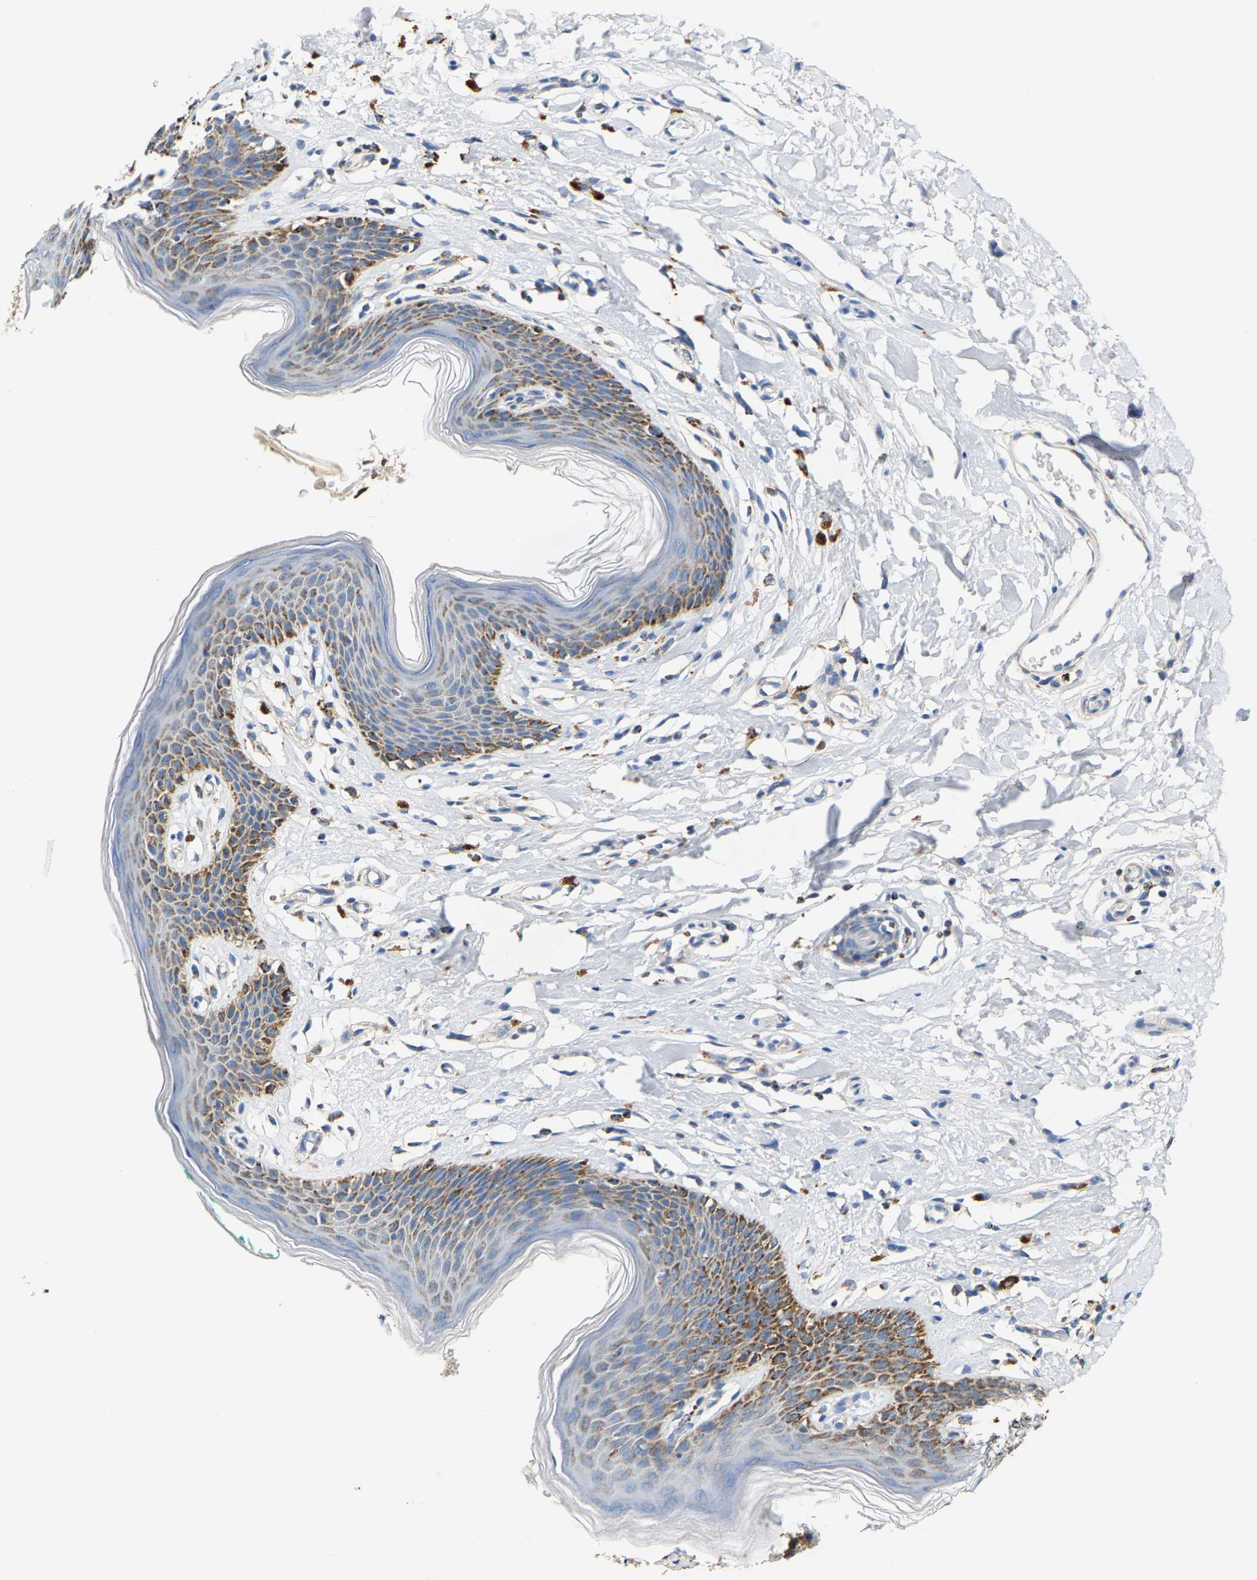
{"staining": {"intensity": "moderate", "quantity": ">75%", "location": "cytoplasmic/membranous"}, "tissue": "skin", "cell_type": "Epidermal cells", "image_type": "normal", "snomed": [{"axis": "morphology", "description": "Normal tissue, NOS"}, {"axis": "topography", "description": "Vulva"}], "caption": "Immunohistochemical staining of benign skin displays medium levels of moderate cytoplasmic/membranous expression in about >75% of epidermal cells.", "gene": "SHMT2", "patient": {"sex": "female", "age": 66}}